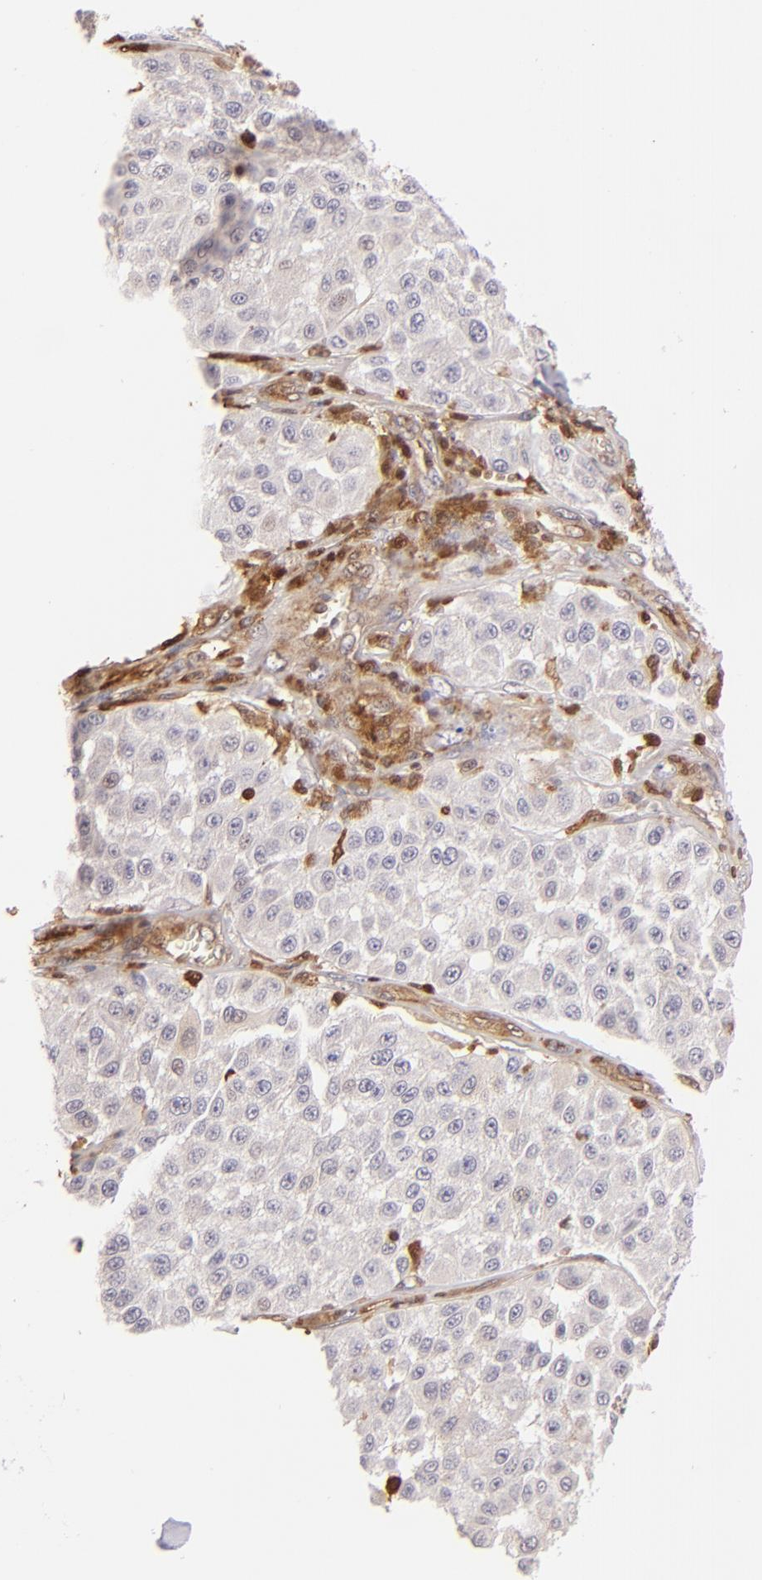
{"staining": {"intensity": "negative", "quantity": "none", "location": "none"}, "tissue": "melanoma", "cell_type": "Tumor cells", "image_type": "cancer", "snomed": [{"axis": "morphology", "description": "Malignant melanoma, NOS"}, {"axis": "topography", "description": "Skin"}], "caption": "The image displays no significant expression in tumor cells of malignant melanoma.", "gene": "BTK", "patient": {"sex": "female", "age": 64}}